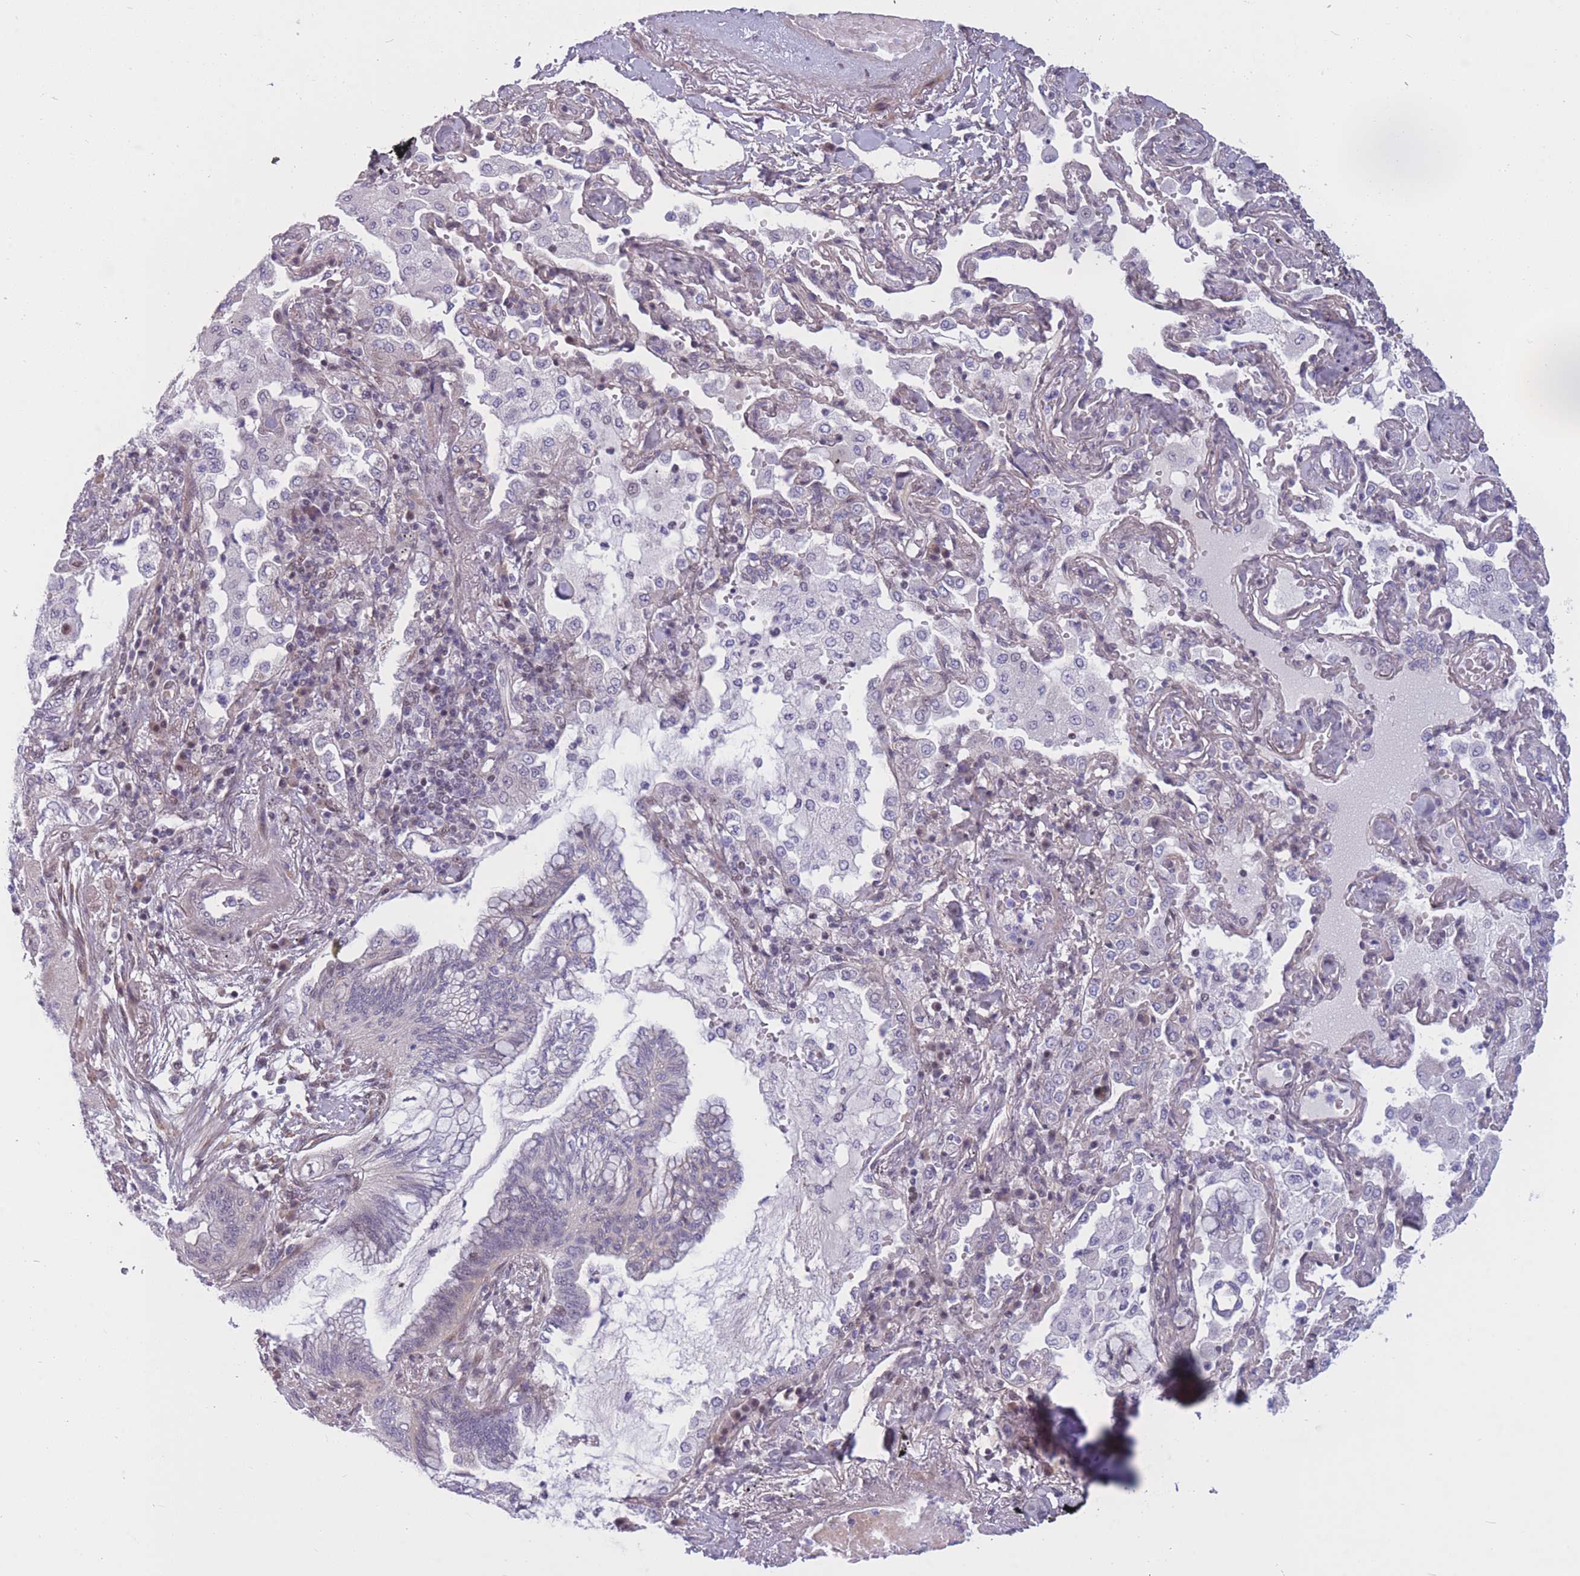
{"staining": {"intensity": "weak", "quantity": "25%-75%", "location": "cytoplasmic/membranous"}, "tissue": "bronchus", "cell_type": "Respiratory epithelial cells", "image_type": "normal", "snomed": [{"axis": "morphology", "description": "Normal tissue, NOS"}, {"axis": "morphology", "description": "Adenocarcinoma, NOS"}, {"axis": "topography", "description": "Bronchus"}, {"axis": "topography", "description": "Lung"}], "caption": "Immunohistochemistry (DAB) staining of benign bronchus exhibits weak cytoplasmic/membranous protein expression in about 25%-75% of respiratory epithelial cells. (DAB = brown stain, brightfield microscopy at high magnification).", "gene": "BCL9L", "patient": {"sex": "female", "age": 70}}